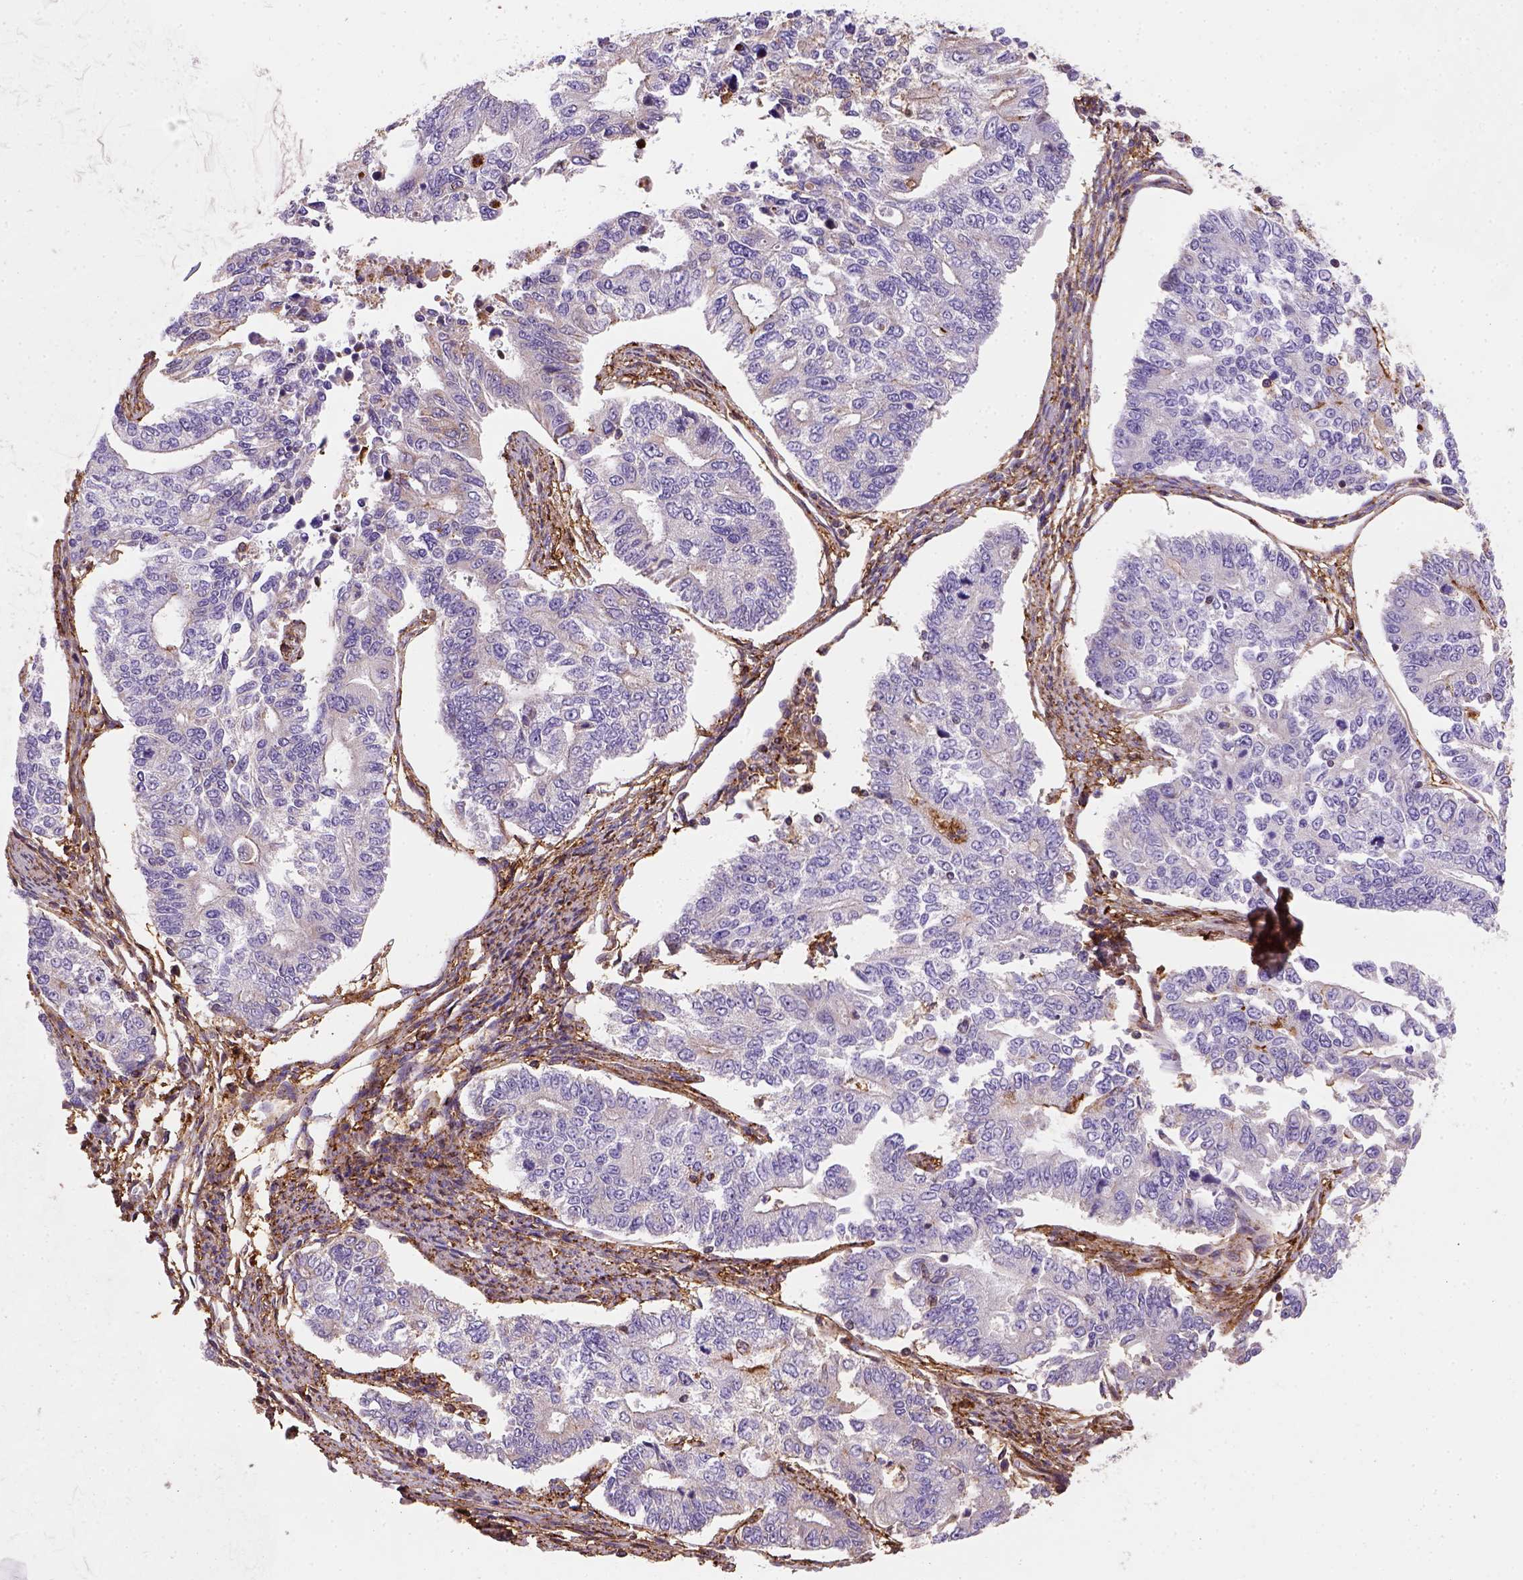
{"staining": {"intensity": "negative", "quantity": "none", "location": "none"}, "tissue": "endometrial cancer", "cell_type": "Tumor cells", "image_type": "cancer", "snomed": [{"axis": "morphology", "description": "Adenocarcinoma, NOS"}, {"axis": "topography", "description": "Uterus"}], "caption": "IHC histopathology image of neoplastic tissue: adenocarcinoma (endometrial) stained with DAB exhibits no significant protein expression in tumor cells. (DAB immunohistochemistry (IHC) with hematoxylin counter stain).", "gene": "GPRC5D", "patient": {"sex": "female", "age": 59}}